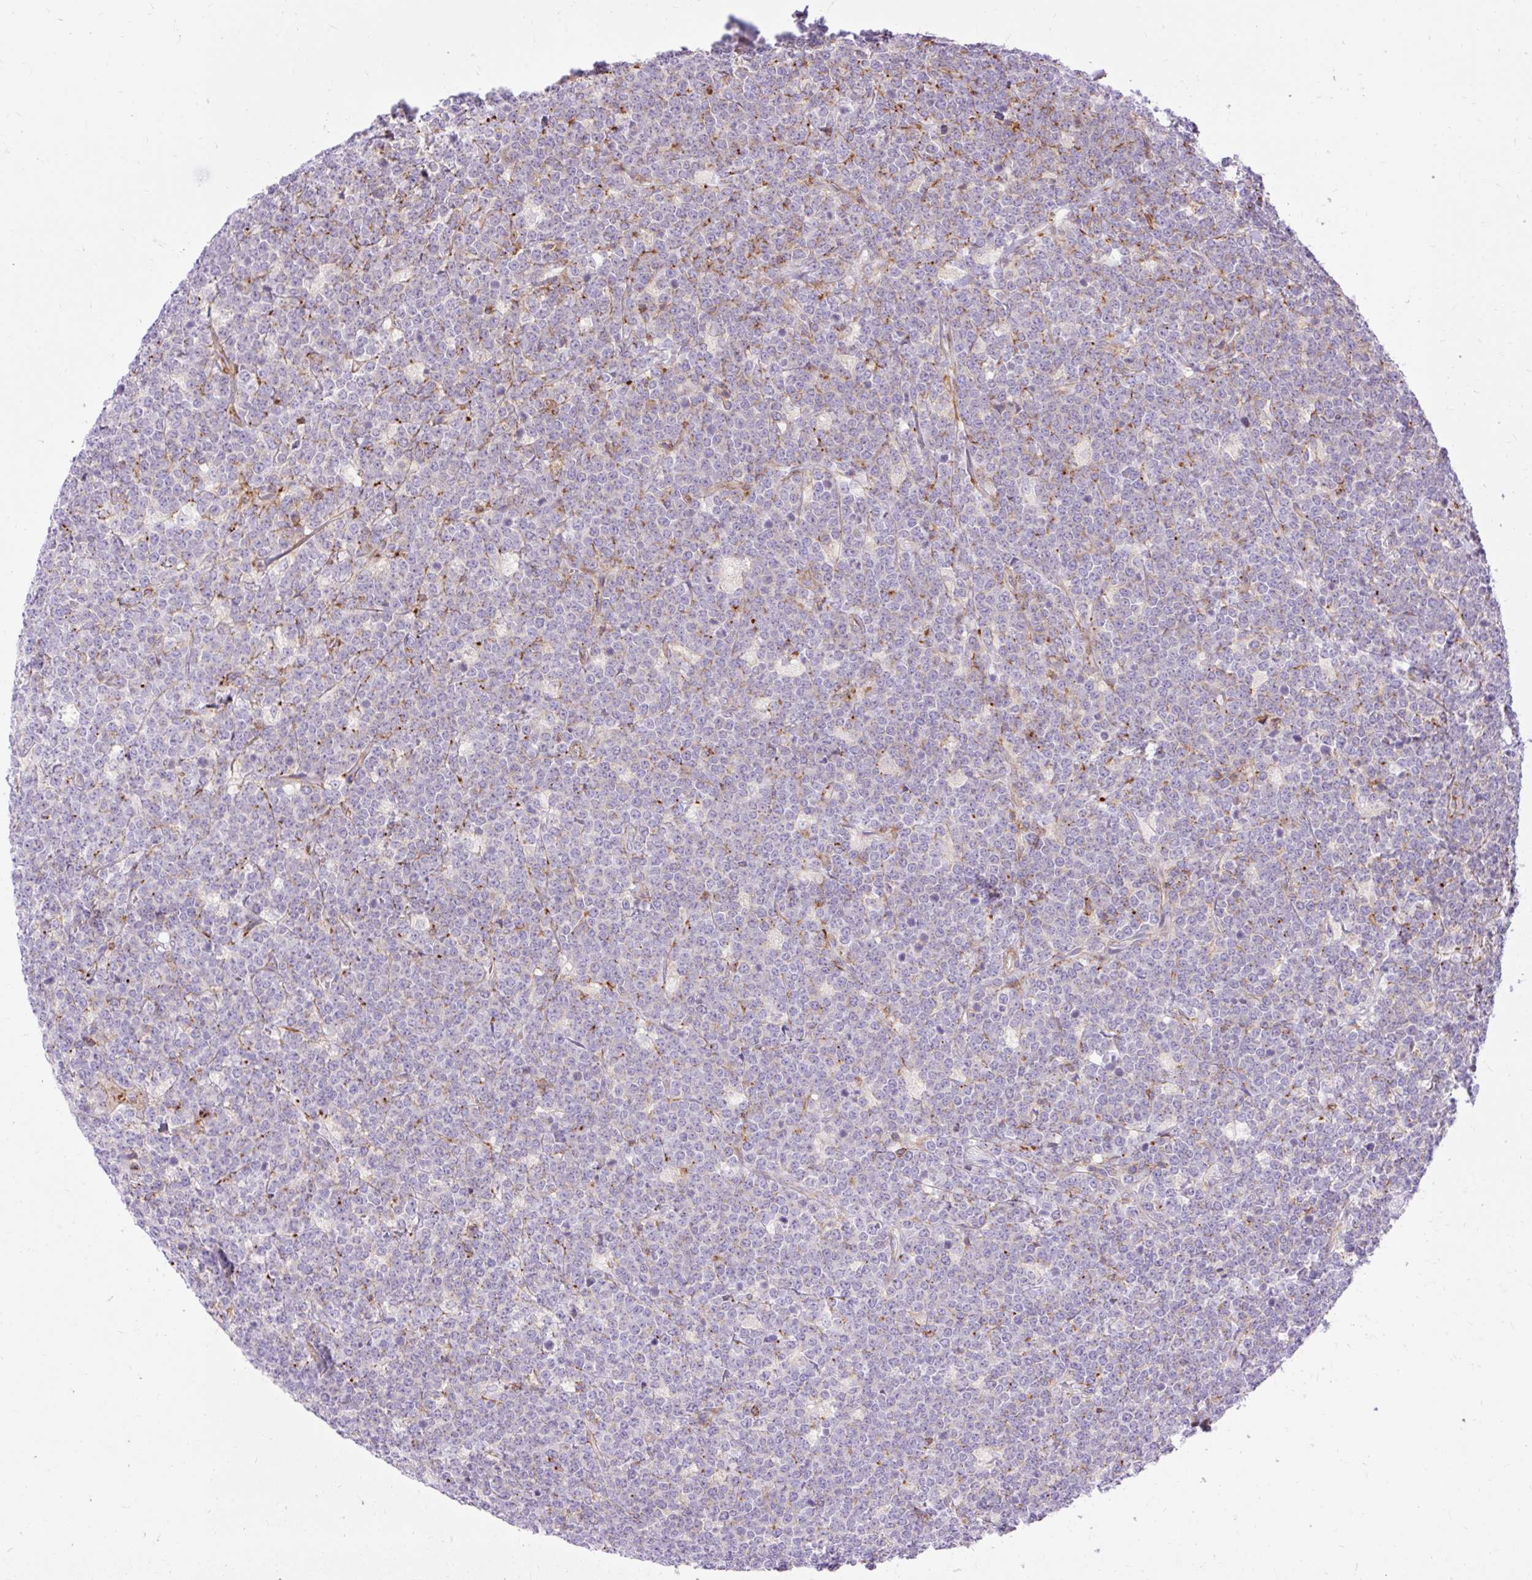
{"staining": {"intensity": "negative", "quantity": "none", "location": "none"}, "tissue": "lymphoma", "cell_type": "Tumor cells", "image_type": "cancer", "snomed": [{"axis": "morphology", "description": "Malignant lymphoma, non-Hodgkin's type, High grade"}, {"axis": "topography", "description": "Small intestine"}, {"axis": "topography", "description": "Colon"}], "caption": "A photomicrograph of lymphoma stained for a protein exhibits no brown staining in tumor cells. (Stains: DAB immunohistochemistry with hematoxylin counter stain, Microscopy: brightfield microscopy at high magnification).", "gene": "CORO7-PAM16", "patient": {"sex": "male", "age": 8}}